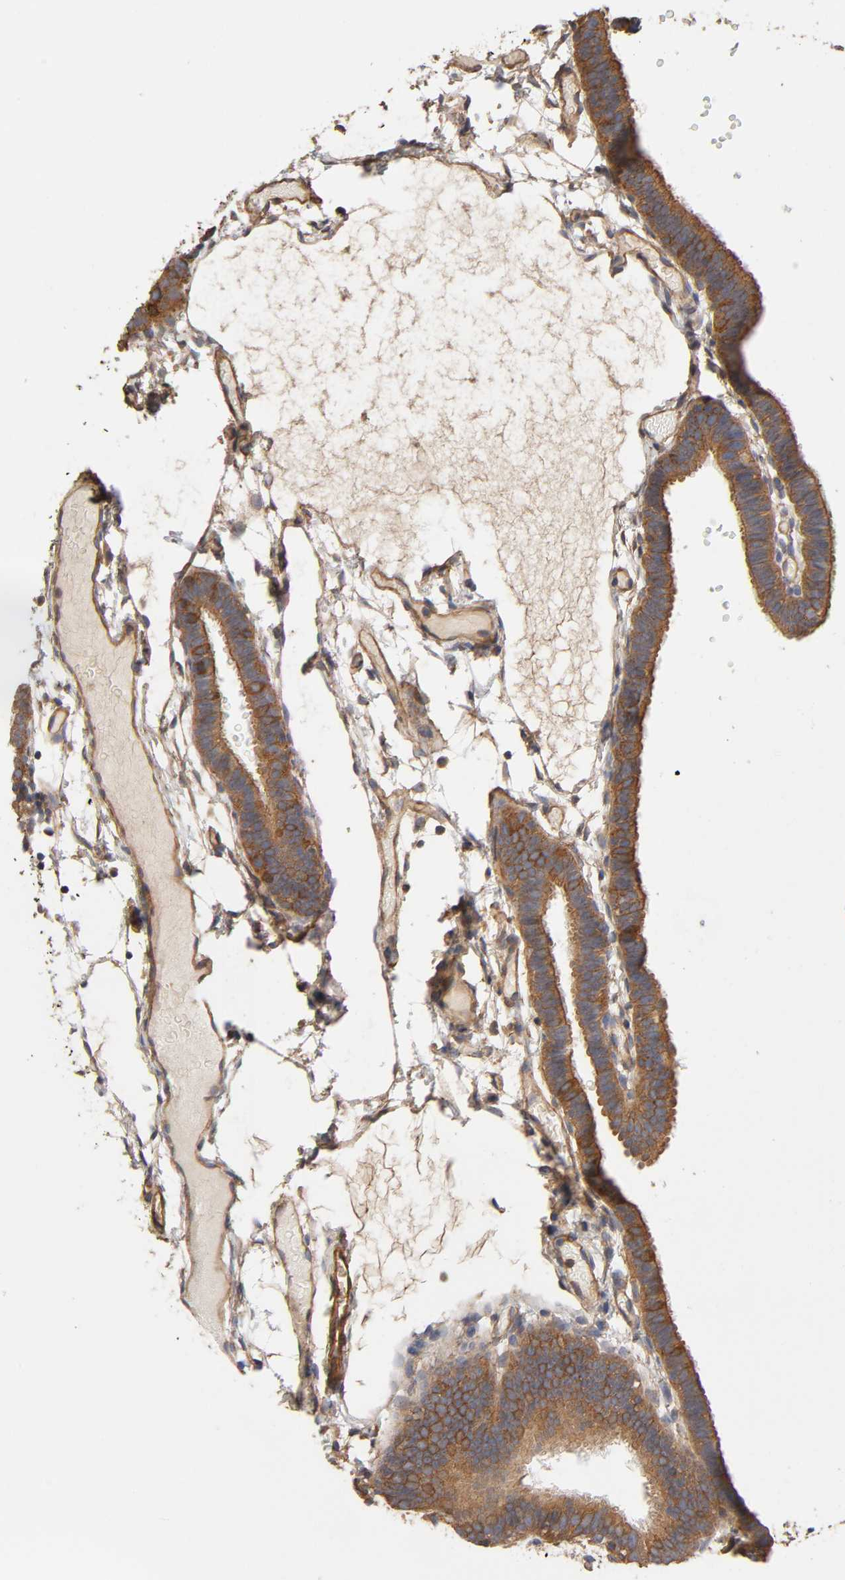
{"staining": {"intensity": "strong", "quantity": ">75%", "location": "cytoplasmic/membranous"}, "tissue": "fallopian tube", "cell_type": "Glandular cells", "image_type": "normal", "snomed": [{"axis": "morphology", "description": "Normal tissue, NOS"}, {"axis": "topography", "description": "Fallopian tube"}], "caption": "High-power microscopy captured an immunohistochemistry photomicrograph of benign fallopian tube, revealing strong cytoplasmic/membranous staining in approximately >75% of glandular cells. The staining was performed using DAB, with brown indicating positive protein expression. Nuclei are stained blue with hematoxylin.", "gene": "LAMTOR2", "patient": {"sex": "female", "age": 29}}